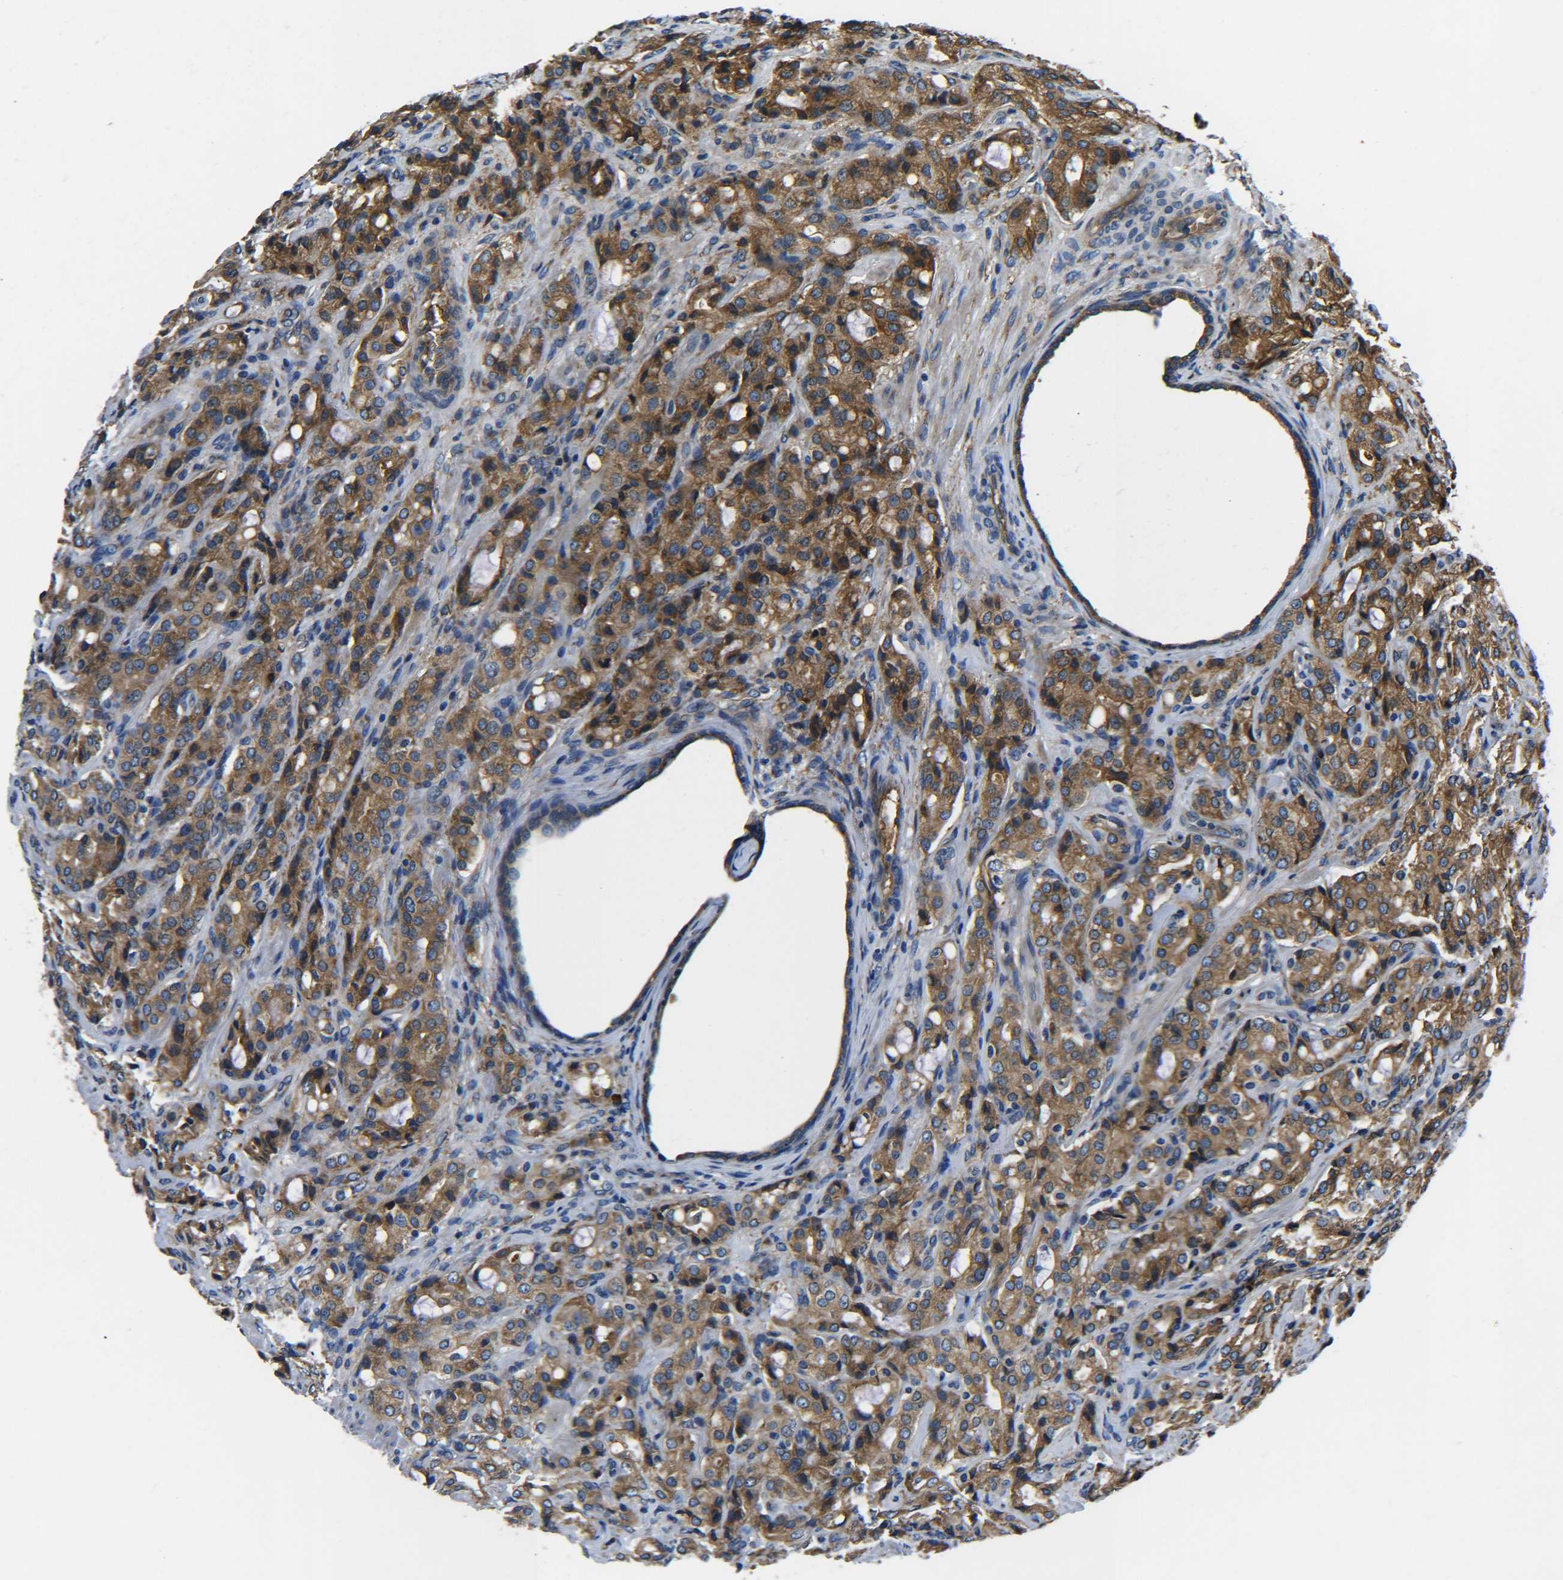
{"staining": {"intensity": "moderate", "quantity": ">75%", "location": "cytoplasmic/membranous"}, "tissue": "prostate cancer", "cell_type": "Tumor cells", "image_type": "cancer", "snomed": [{"axis": "morphology", "description": "Adenocarcinoma, High grade"}, {"axis": "topography", "description": "Prostate"}], "caption": "Protein staining exhibits moderate cytoplasmic/membranous staining in approximately >75% of tumor cells in prostate cancer (adenocarcinoma (high-grade)).", "gene": "PREB", "patient": {"sex": "male", "age": 72}}